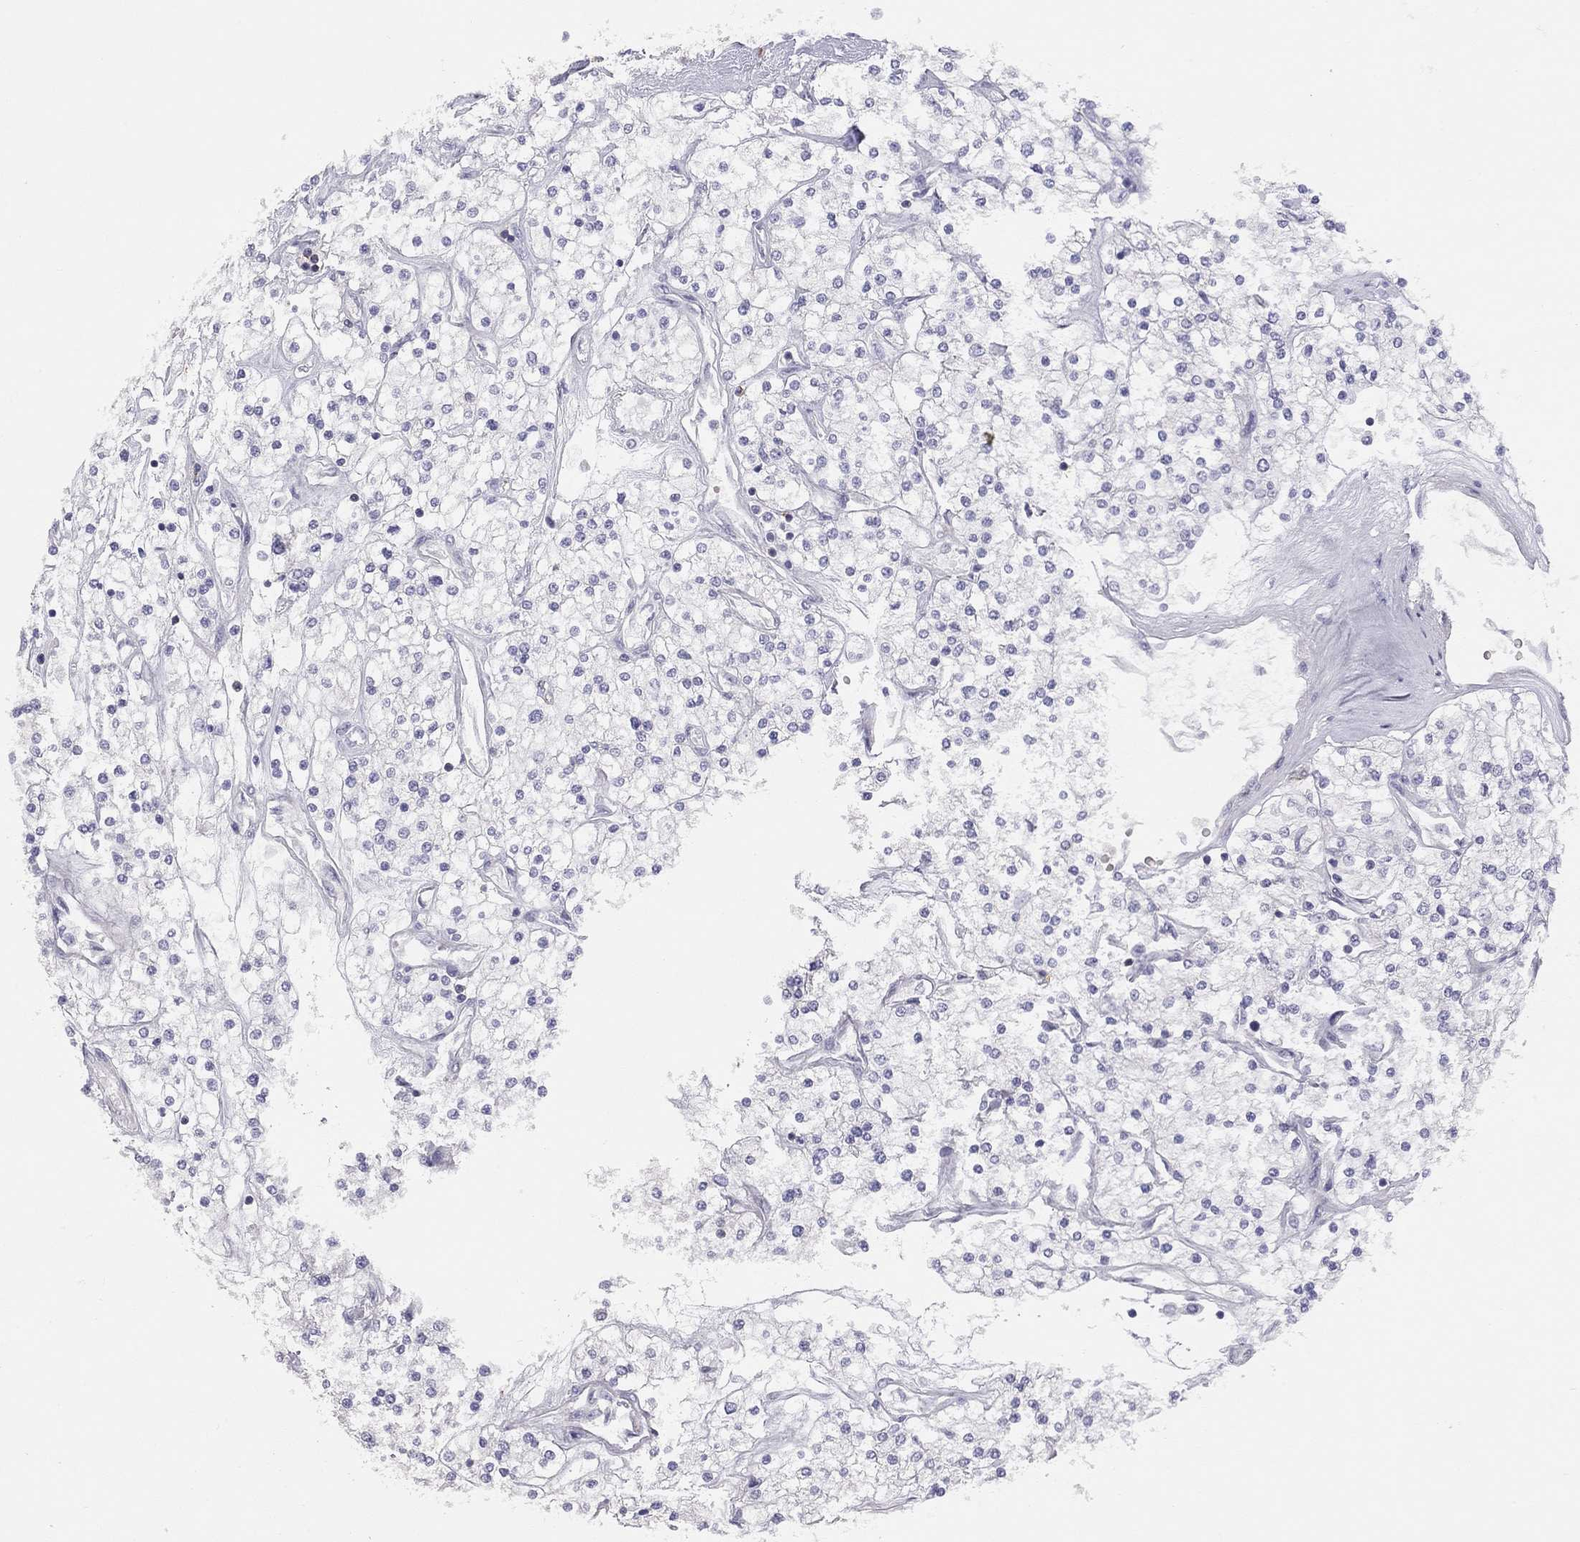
{"staining": {"intensity": "negative", "quantity": "none", "location": "none"}, "tissue": "renal cancer", "cell_type": "Tumor cells", "image_type": "cancer", "snomed": [{"axis": "morphology", "description": "Adenocarcinoma, NOS"}, {"axis": "topography", "description": "Kidney"}], "caption": "There is no significant staining in tumor cells of renal cancer.", "gene": "ADCYAP1", "patient": {"sex": "male", "age": 80}}